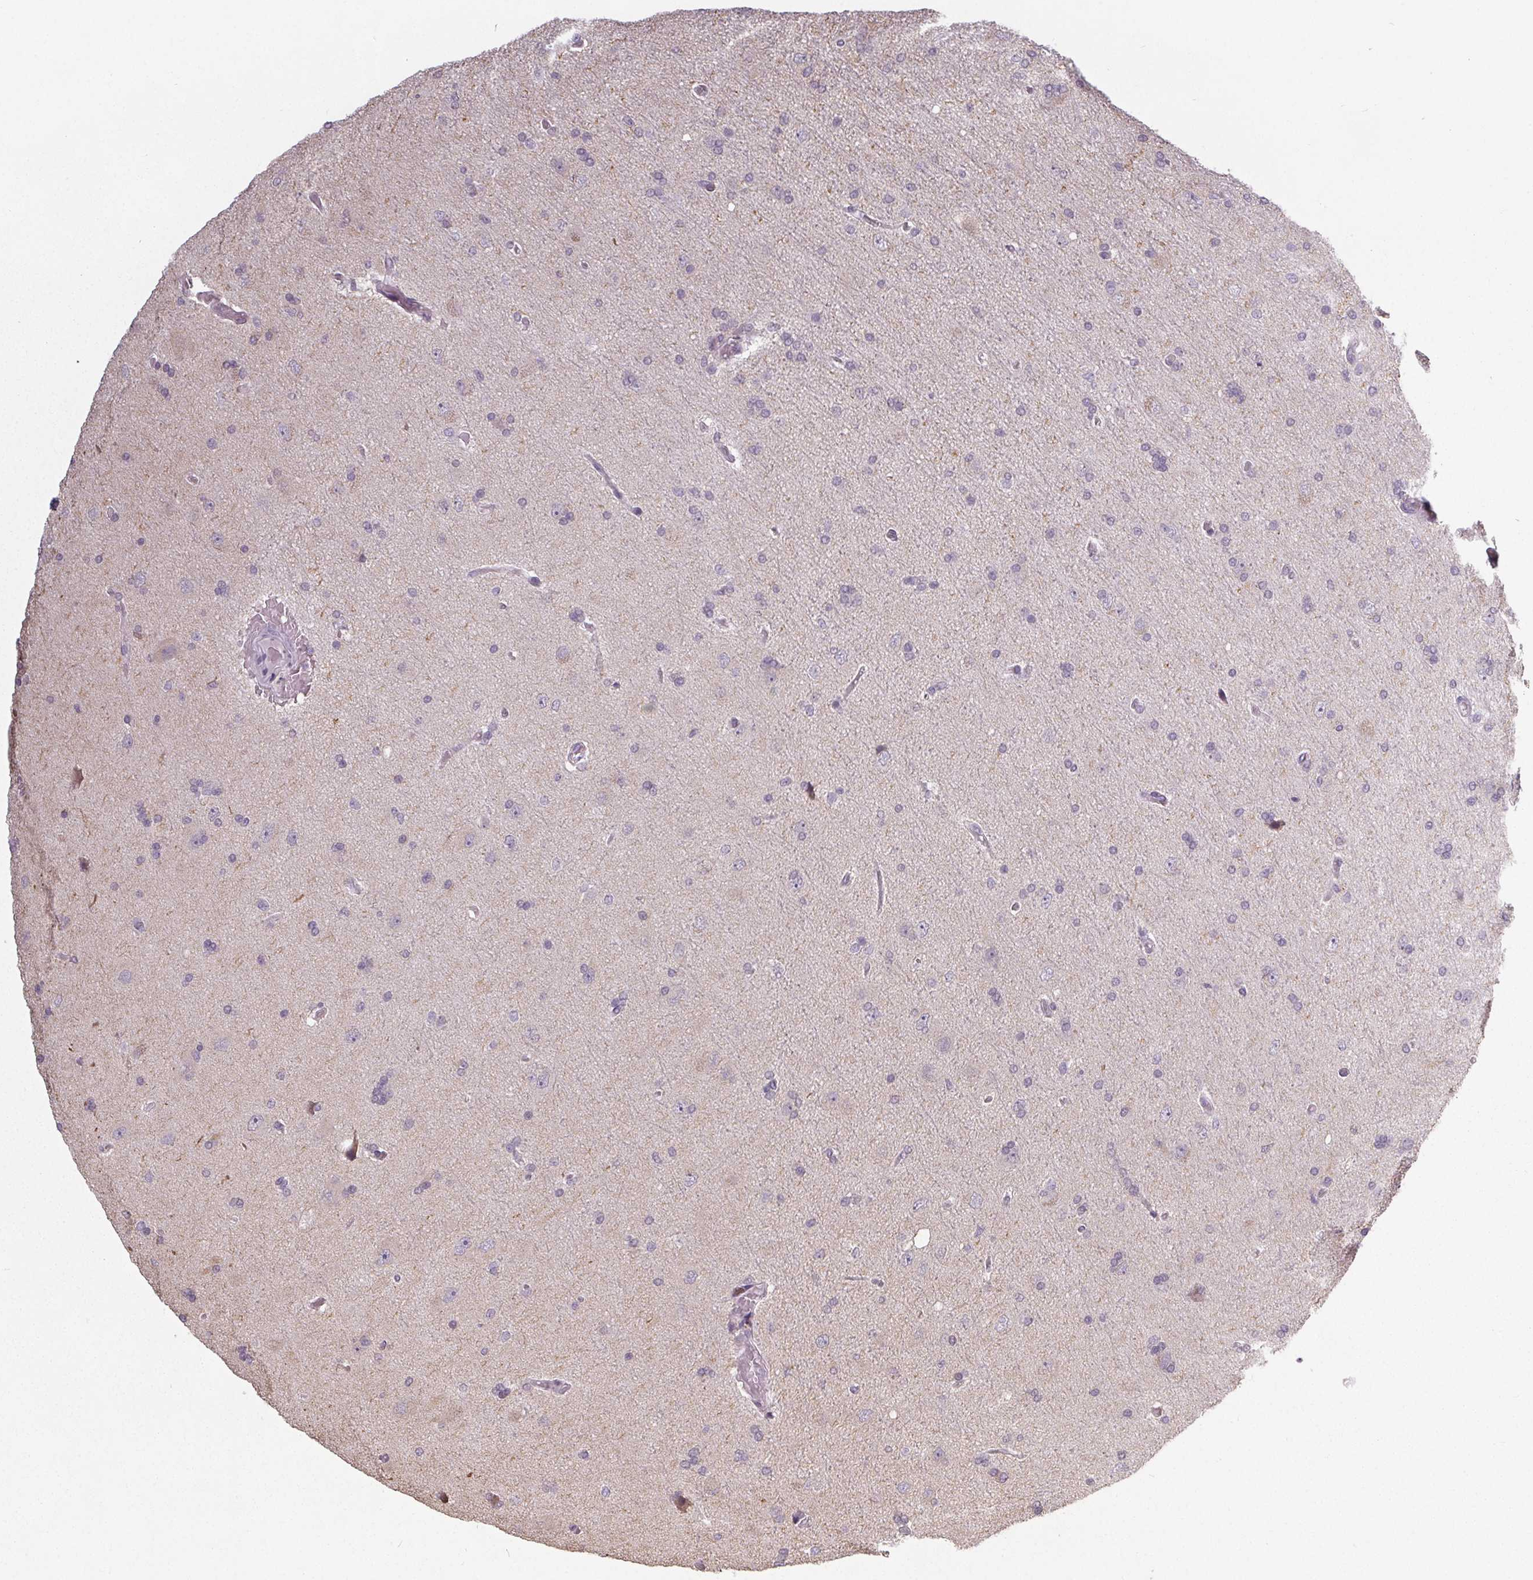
{"staining": {"intensity": "negative", "quantity": "none", "location": "none"}, "tissue": "glioma", "cell_type": "Tumor cells", "image_type": "cancer", "snomed": [{"axis": "morphology", "description": "Glioma, malignant, High grade"}, {"axis": "topography", "description": "Cerebral cortex"}], "caption": "Tumor cells are negative for protein expression in human malignant glioma (high-grade).", "gene": "SLC26A2", "patient": {"sex": "male", "age": 70}}